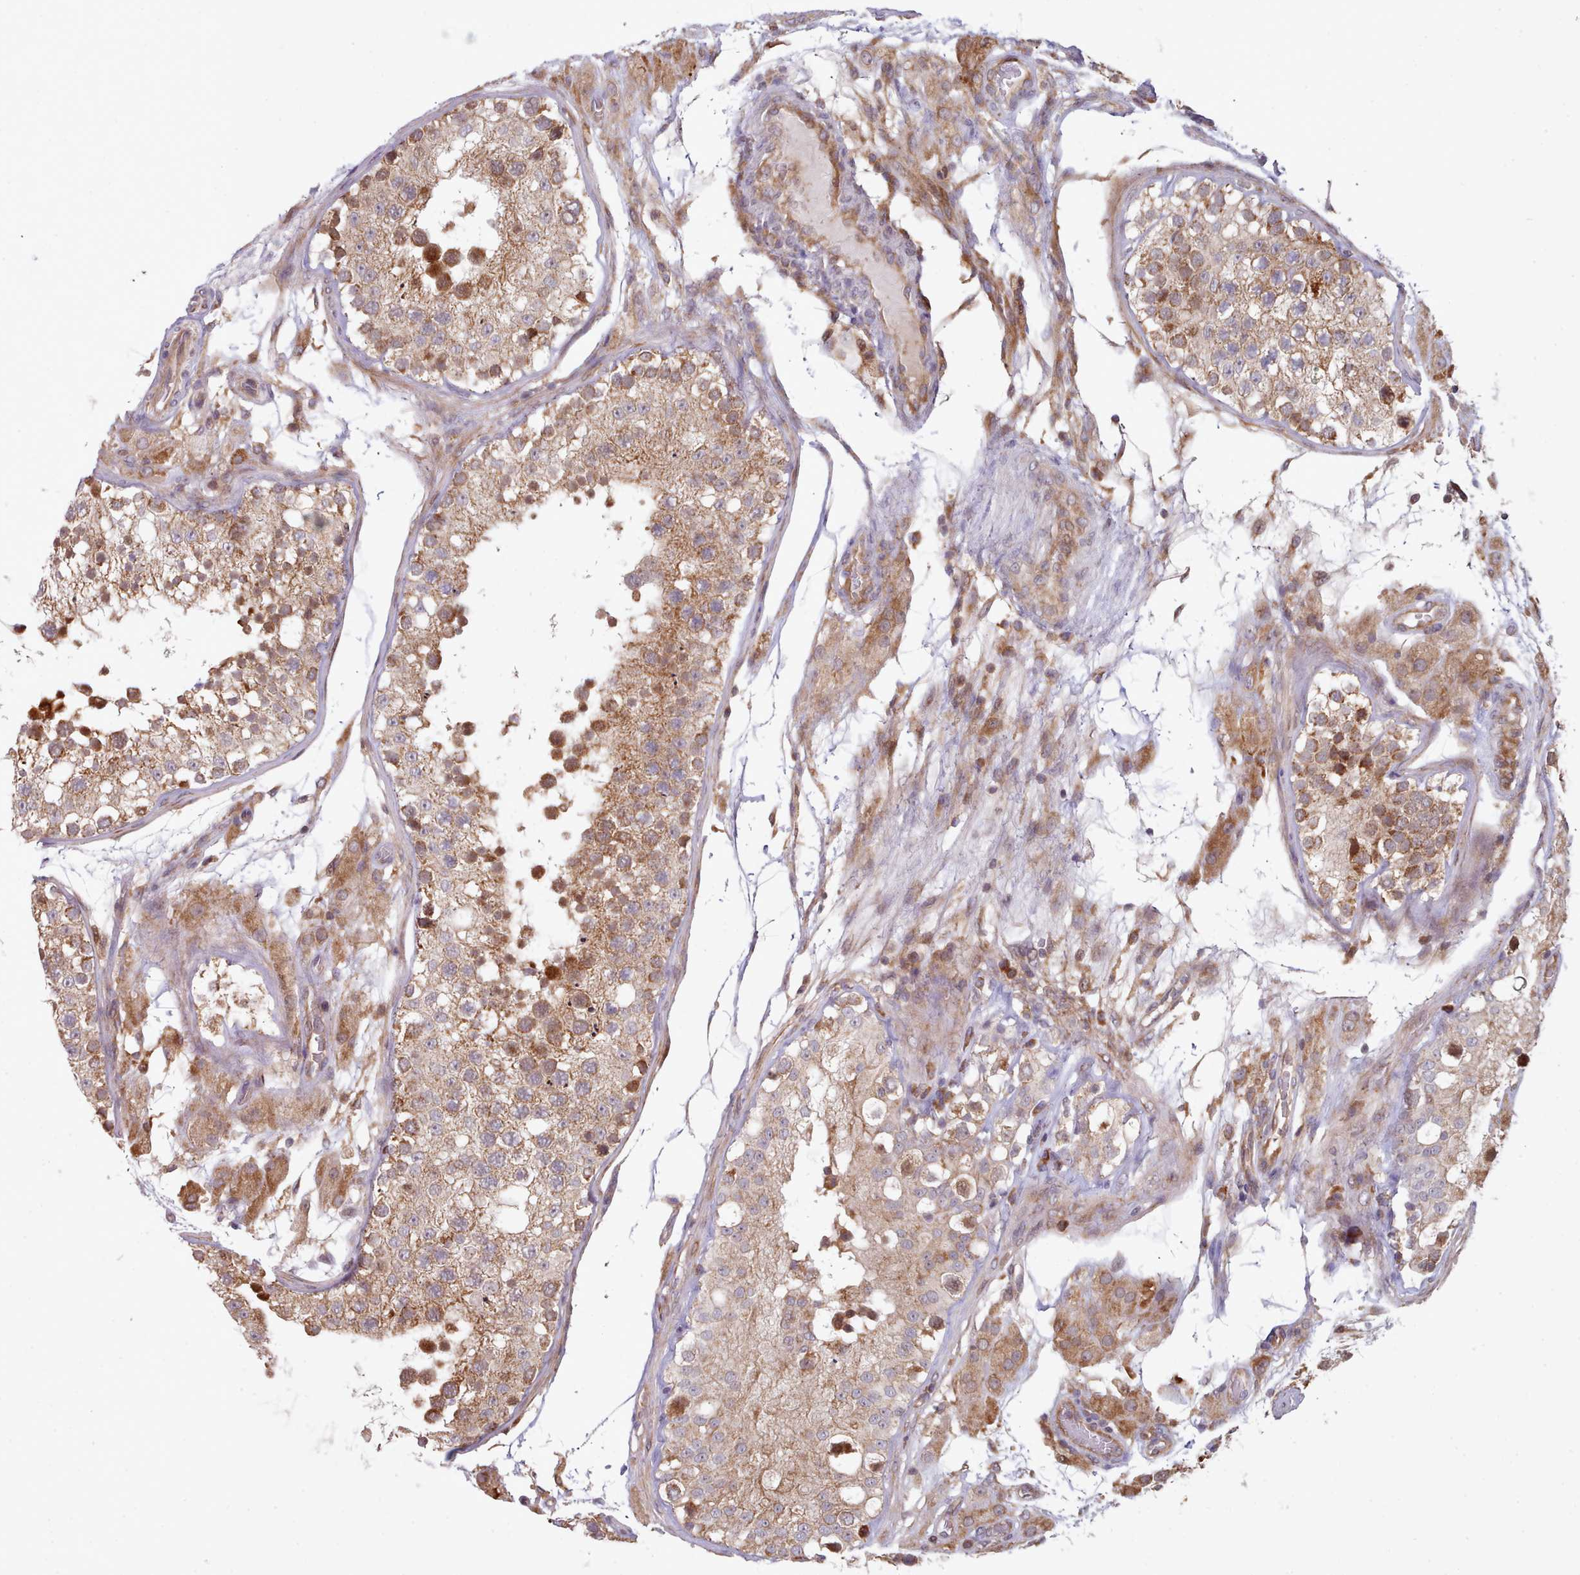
{"staining": {"intensity": "moderate", "quantity": ">75%", "location": "cytoplasmic/membranous"}, "tissue": "testis", "cell_type": "Cells in seminiferous ducts", "image_type": "normal", "snomed": [{"axis": "morphology", "description": "Normal tissue, NOS"}, {"axis": "topography", "description": "Testis"}], "caption": "Moderate cytoplasmic/membranous positivity is appreciated in approximately >75% of cells in seminiferous ducts in normal testis. The protein of interest is stained brown, and the nuclei are stained in blue (DAB (3,3'-diaminobenzidine) IHC with brightfield microscopy, high magnification).", "gene": "TRIM26", "patient": {"sex": "male", "age": 26}}